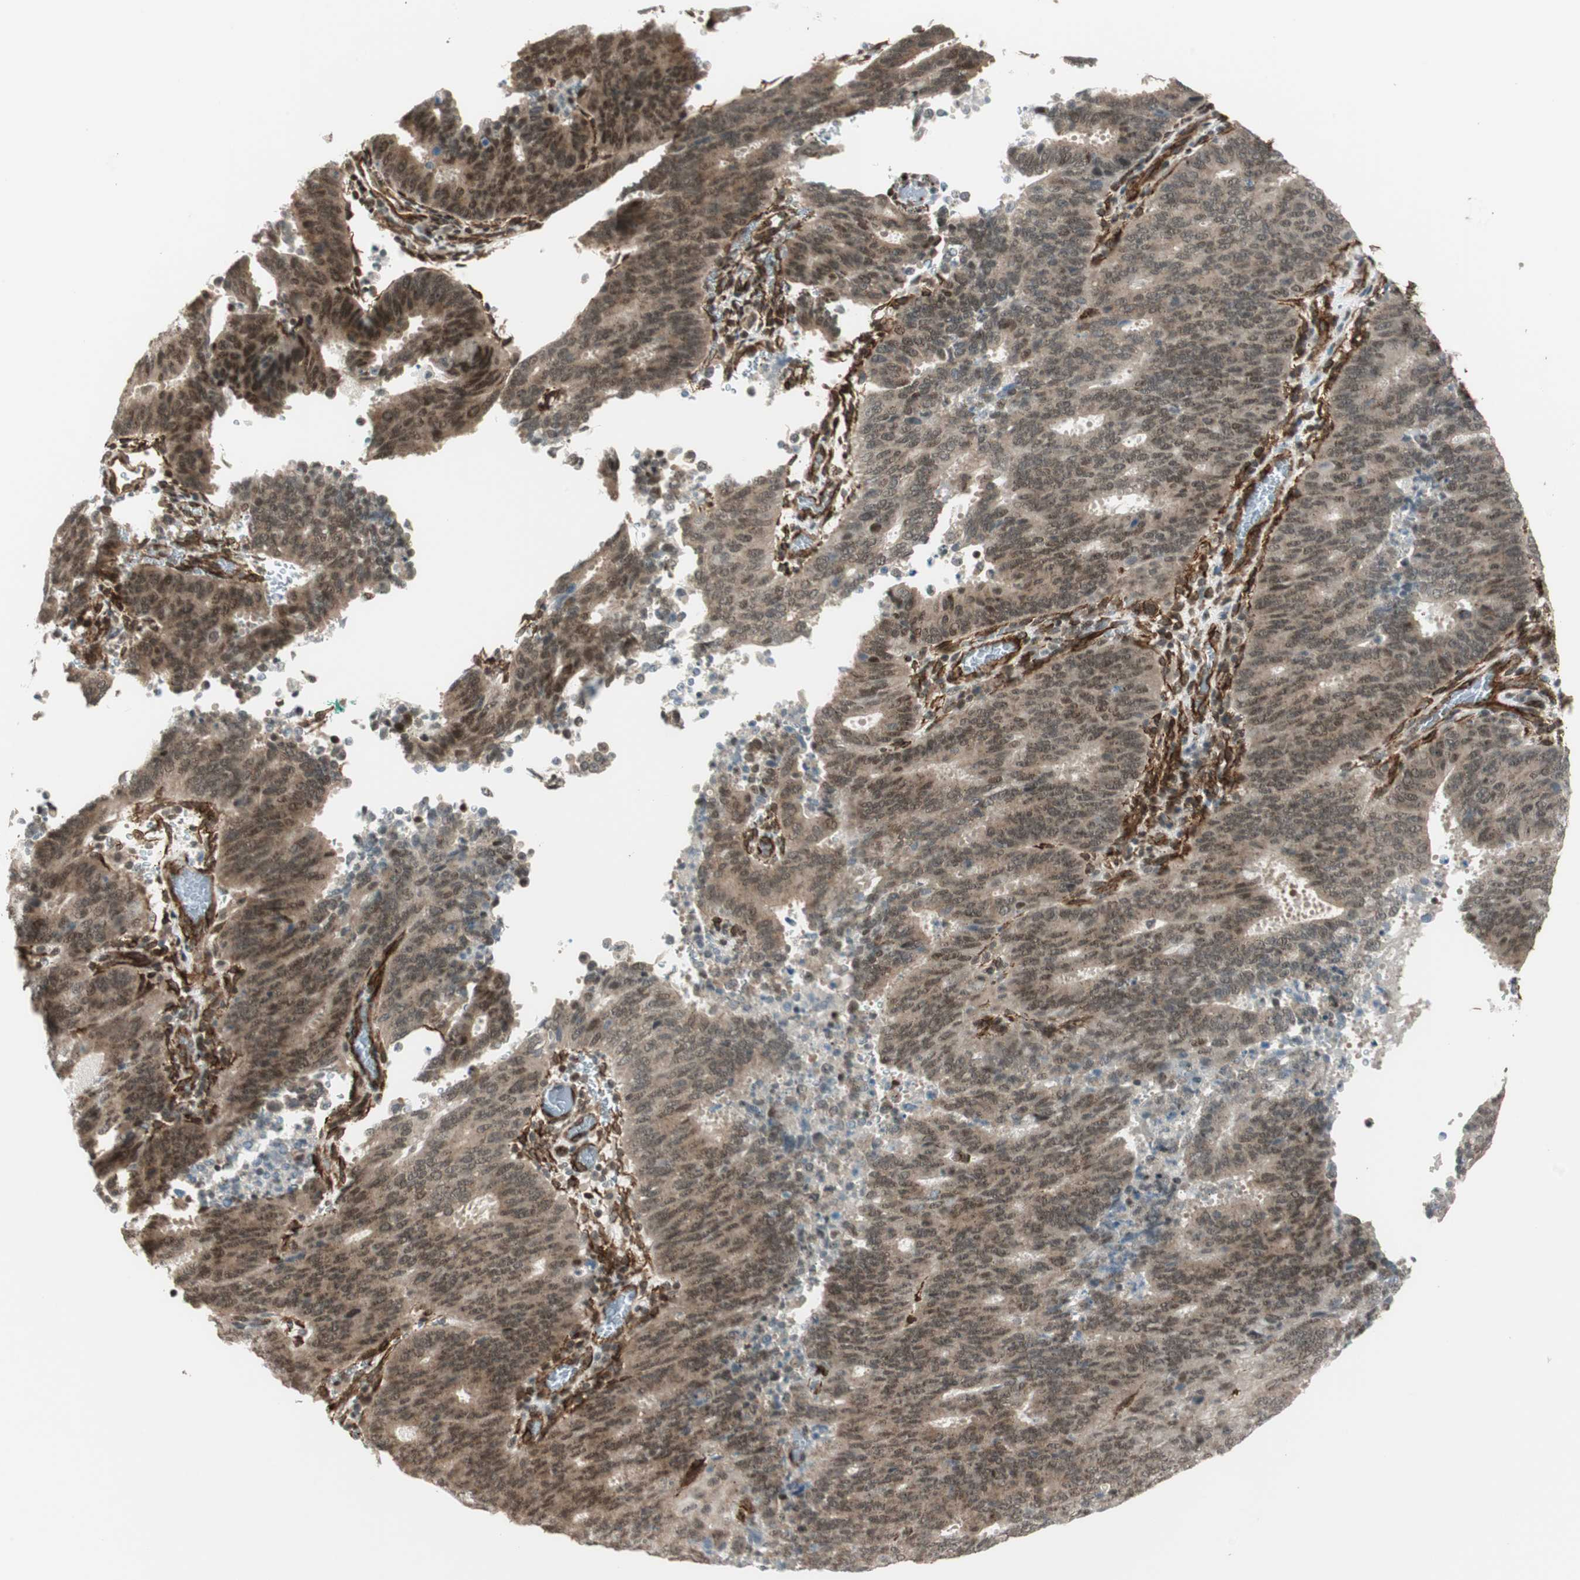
{"staining": {"intensity": "moderate", "quantity": ">75%", "location": "cytoplasmic/membranous,nuclear"}, "tissue": "cervical cancer", "cell_type": "Tumor cells", "image_type": "cancer", "snomed": [{"axis": "morphology", "description": "Adenocarcinoma, NOS"}, {"axis": "topography", "description": "Cervix"}], "caption": "Tumor cells reveal medium levels of moderate cytoplasmic/membranous and nuclear positivity in about >75% of cells in adenocarcinoma (cervical). (Brightfield microscopy of DAB IHC at high magnification).", "gene": "CDK19", "patient": {"sex": "female", "age": 44}}